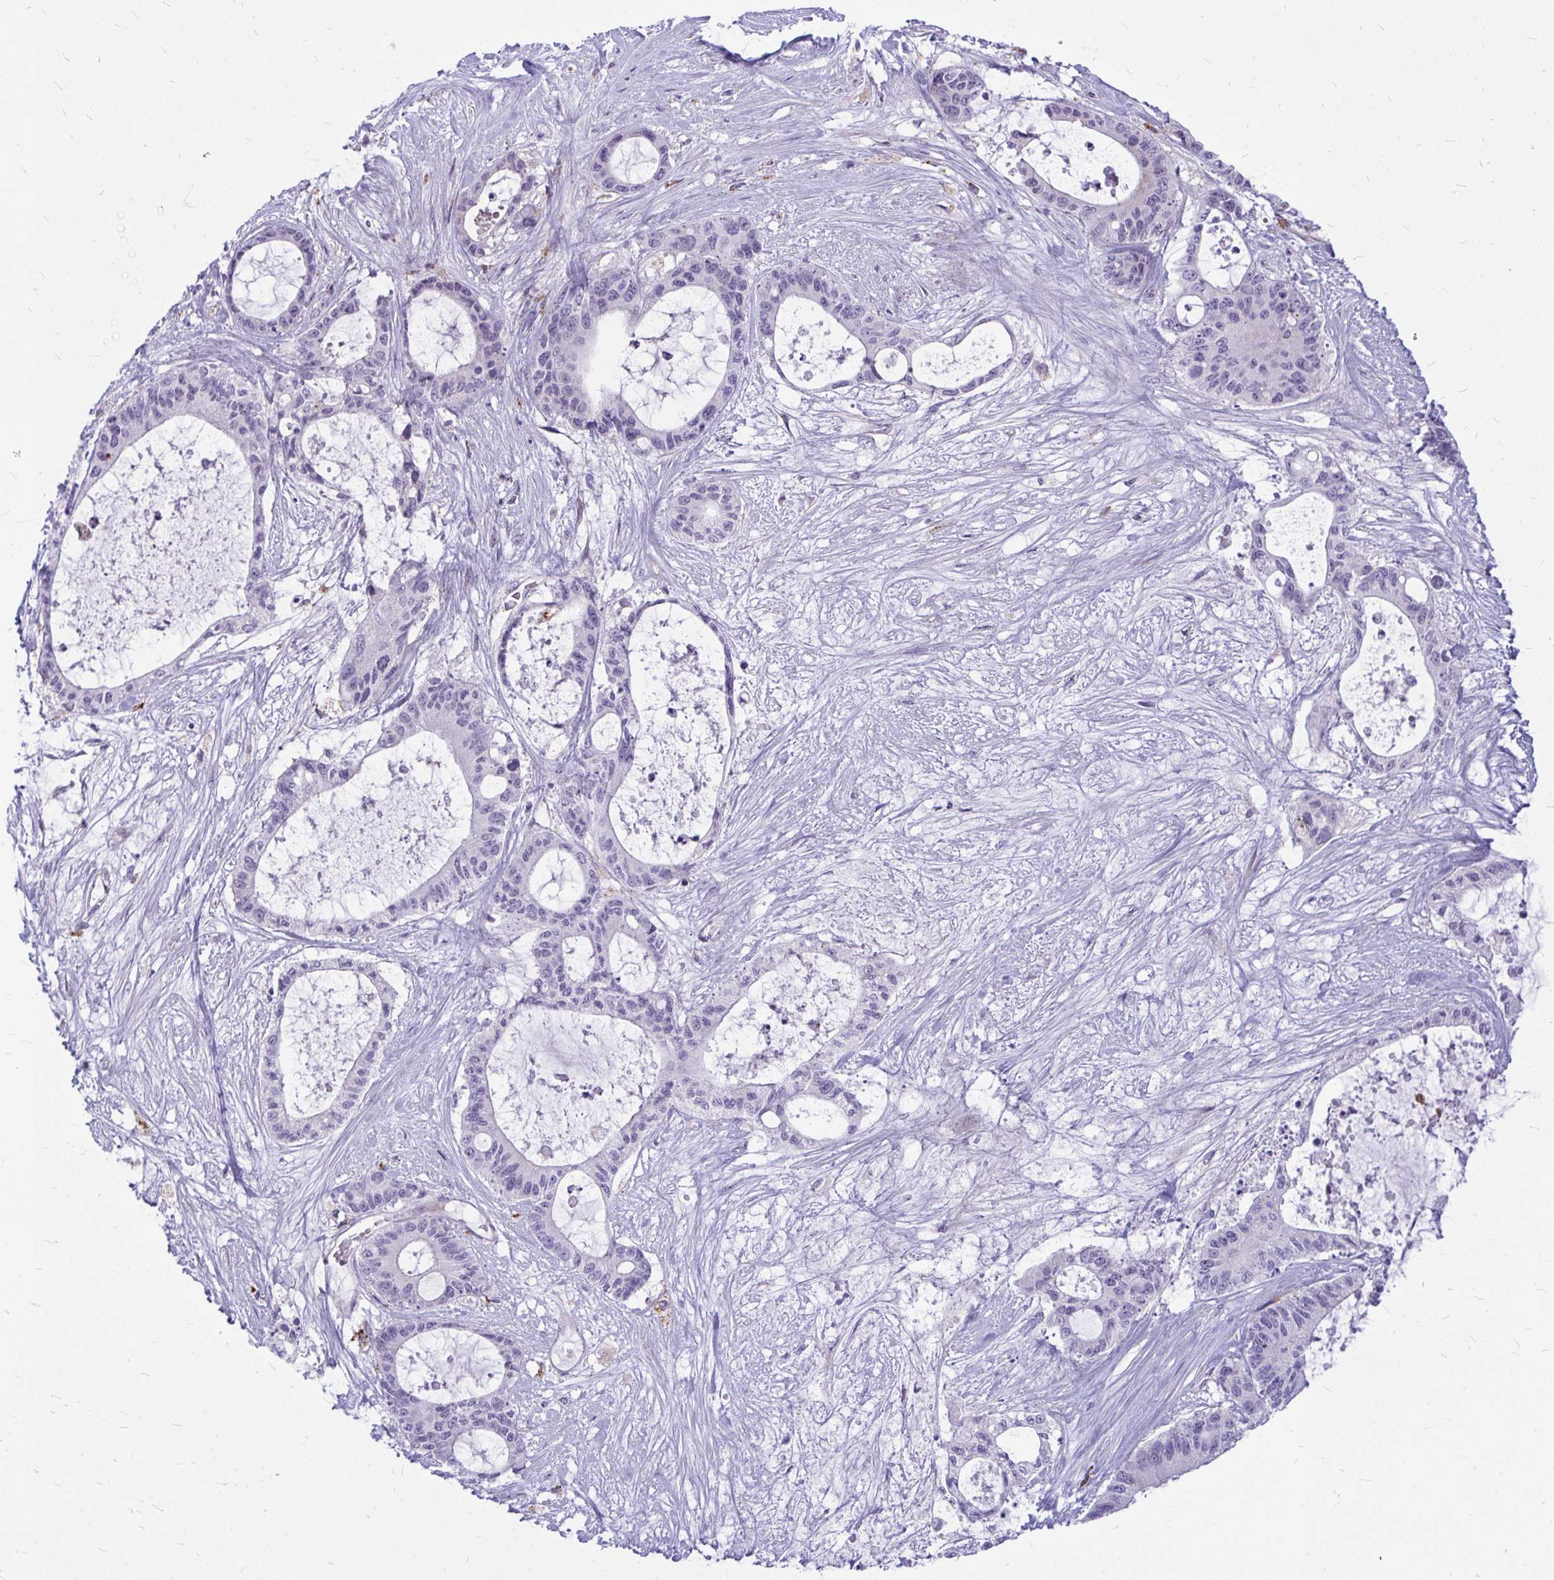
{"staining": {"intensity": "negative", "quantity": "none", "location": "none"}, "tissue": "liver cancer", "cell_type": "Tumor cells", "image_type": "cancer", "snomed": [{"axis": "morphology", "description": "Normal tissue, NOS"}, {"axis": "morphology", "description": "Cholangiocarcinoma"}, {"axis": "topography", "description": "Liver"}, {"axis": "topography", "description": "Peripheral nerve tissue"}], "caption": "The photomicrograph displays no staining of tumor cells in cholangiocarcinoma (liver).", "gene": "ZSCAN25", "patient": {"sex": "female", "age": 73}}